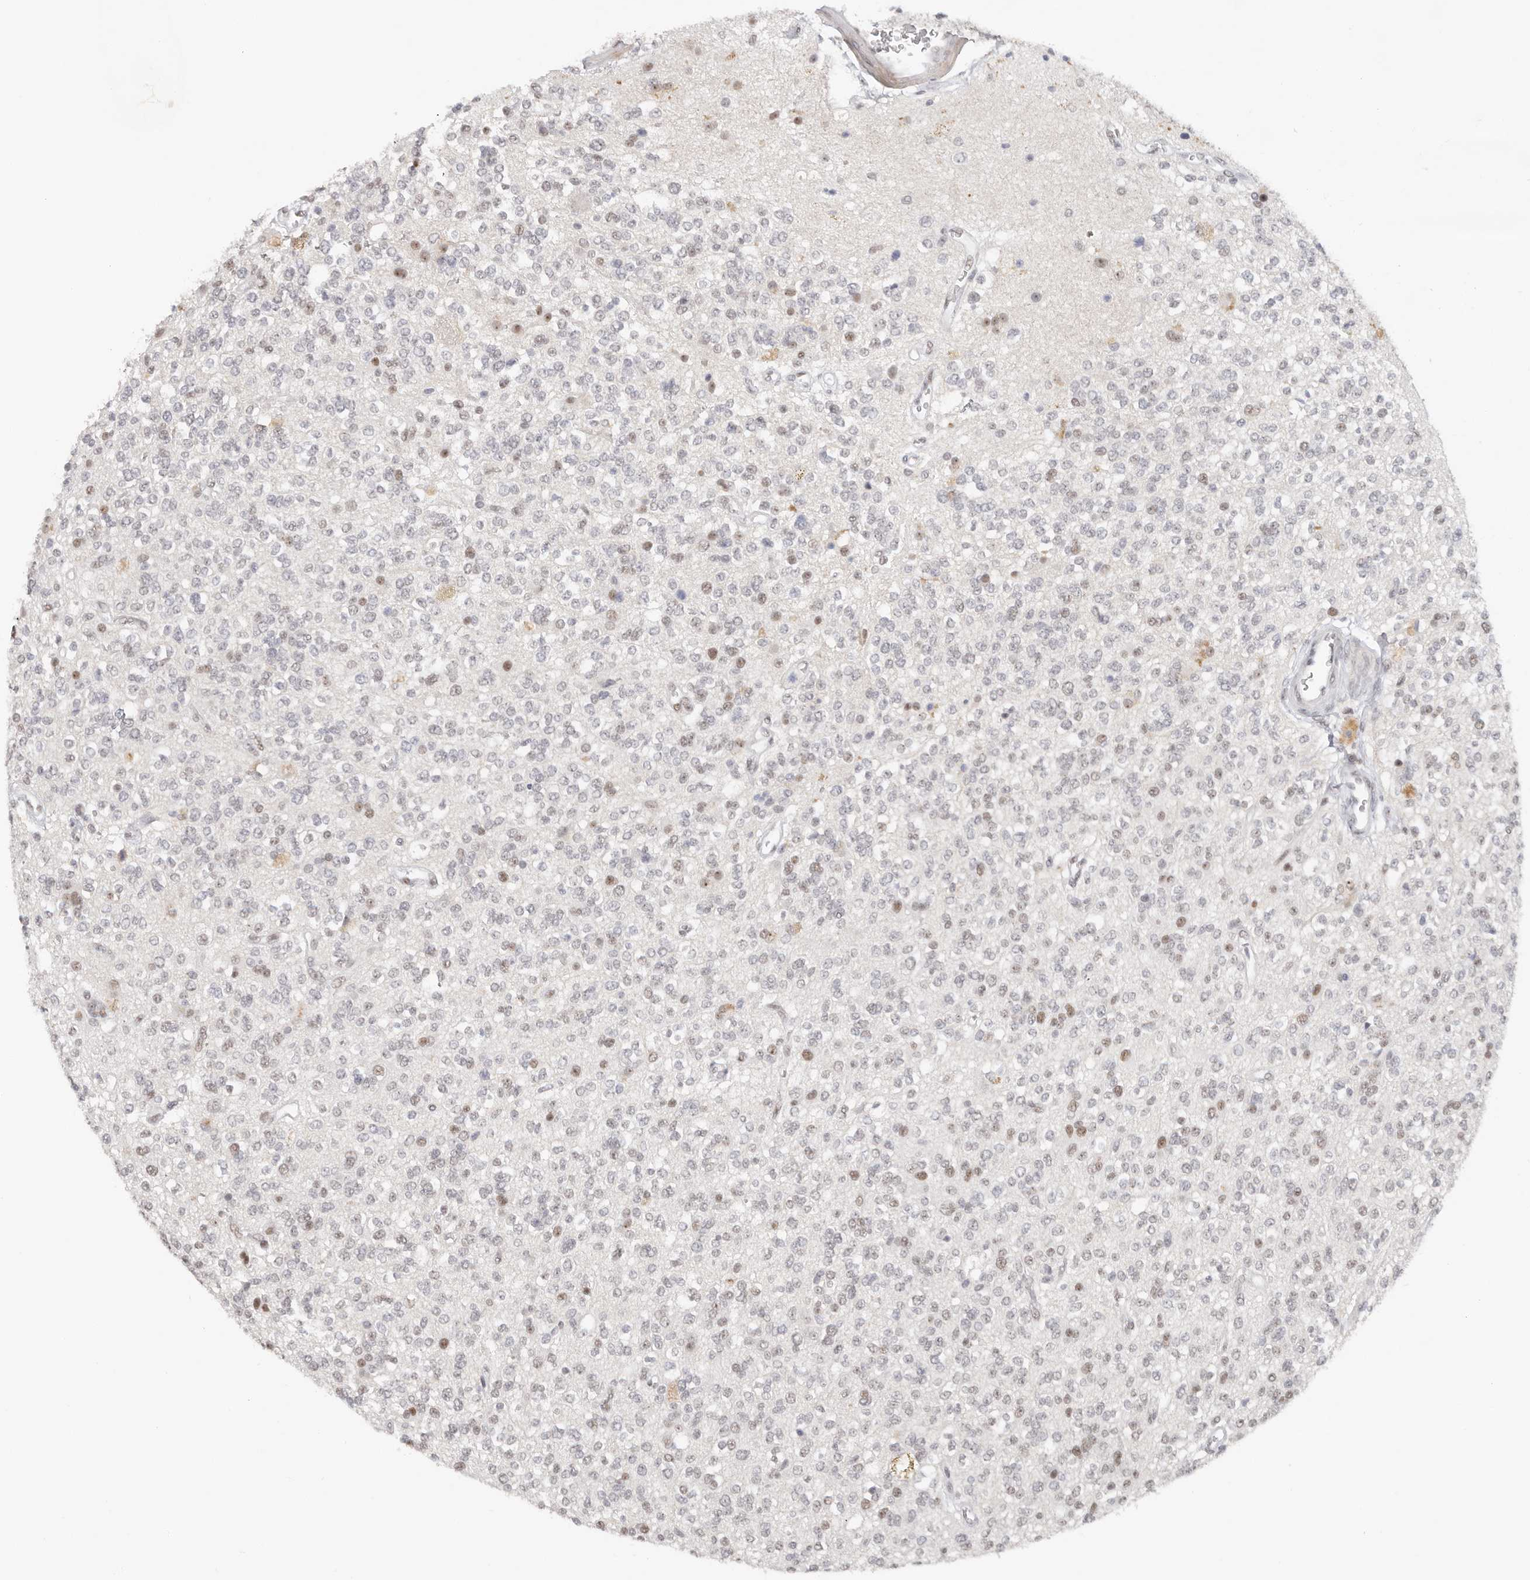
{"staining": {"intensity": "moderate", "quantity": "<25%", "location": "nuclear"}, "tissue": "glioma", "cell_type": "Tumor cells", "image_type": "cancer", "snomed": [{"axis": "morphology", "description": "Glioma, malignant, High grade"}, {"axis": "topography", "description": "Brain"}], "caption": "Human malignant high-grade glioma stained with a protein marker exhibits moderate staining in tumor cells.", "gene": "LARP7", "patient": {"sex": "male", "age": 34}}